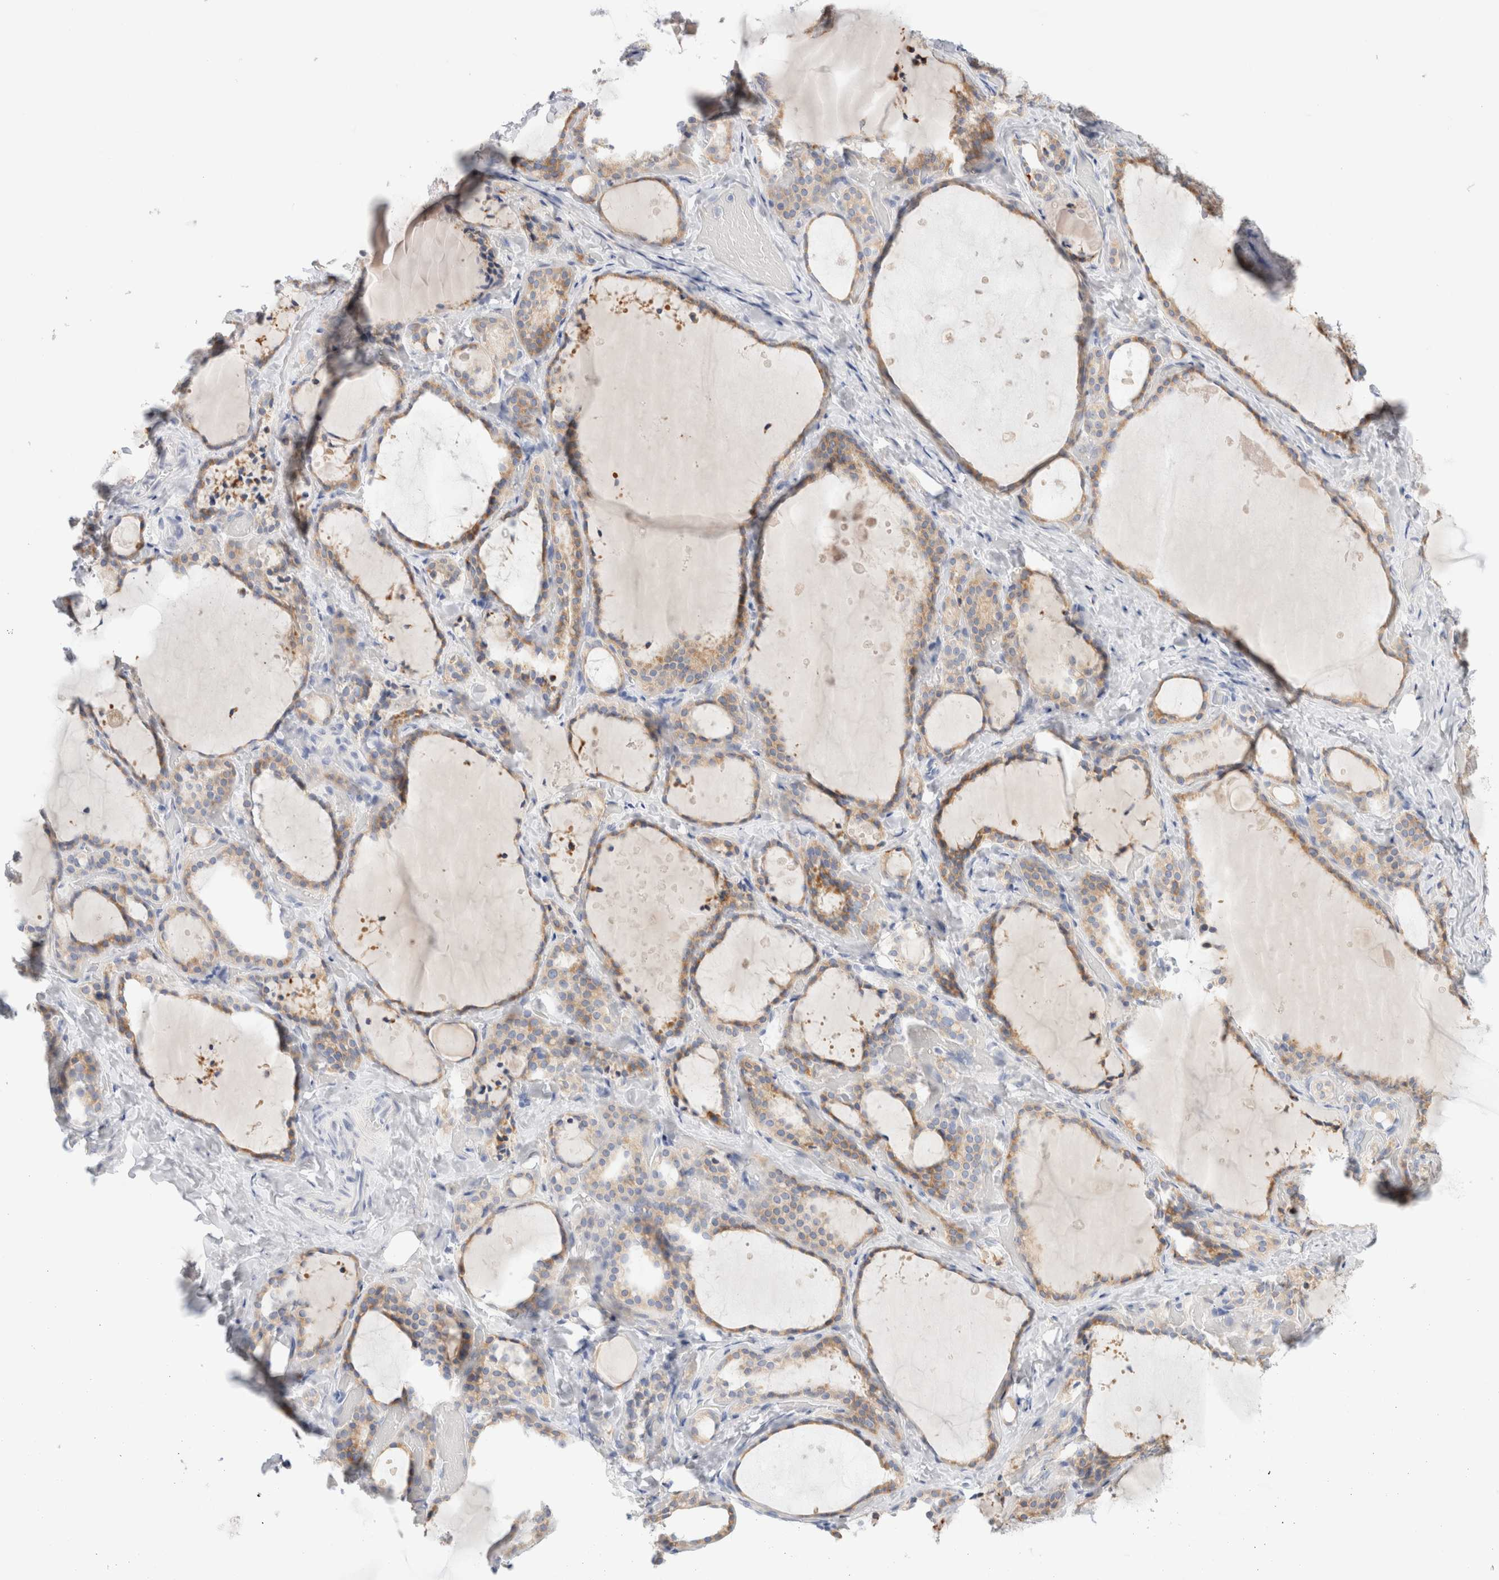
{"staining": {"intensity": "moderate", "quantity": ">75%", "location": "cytoplasmic/membranous"}, "tissue": "thyroid gland", "cell_type": "Glandular cells", "image_type": "normal", "snomed": [{"axis": "morphology", "description": "Normal tissue, NOS"}, {"axis": "topography", "description": "Thyroid gland"}], "caption": "Immunohistochemistry (IHC) of benign human thyroid gland displays medium levels of moderate cytoplasmic/membranous positivity in approximately >75% of glandular cells.", "gene": "GADD45G", "patient": {"sex": "female", "age": 44}}